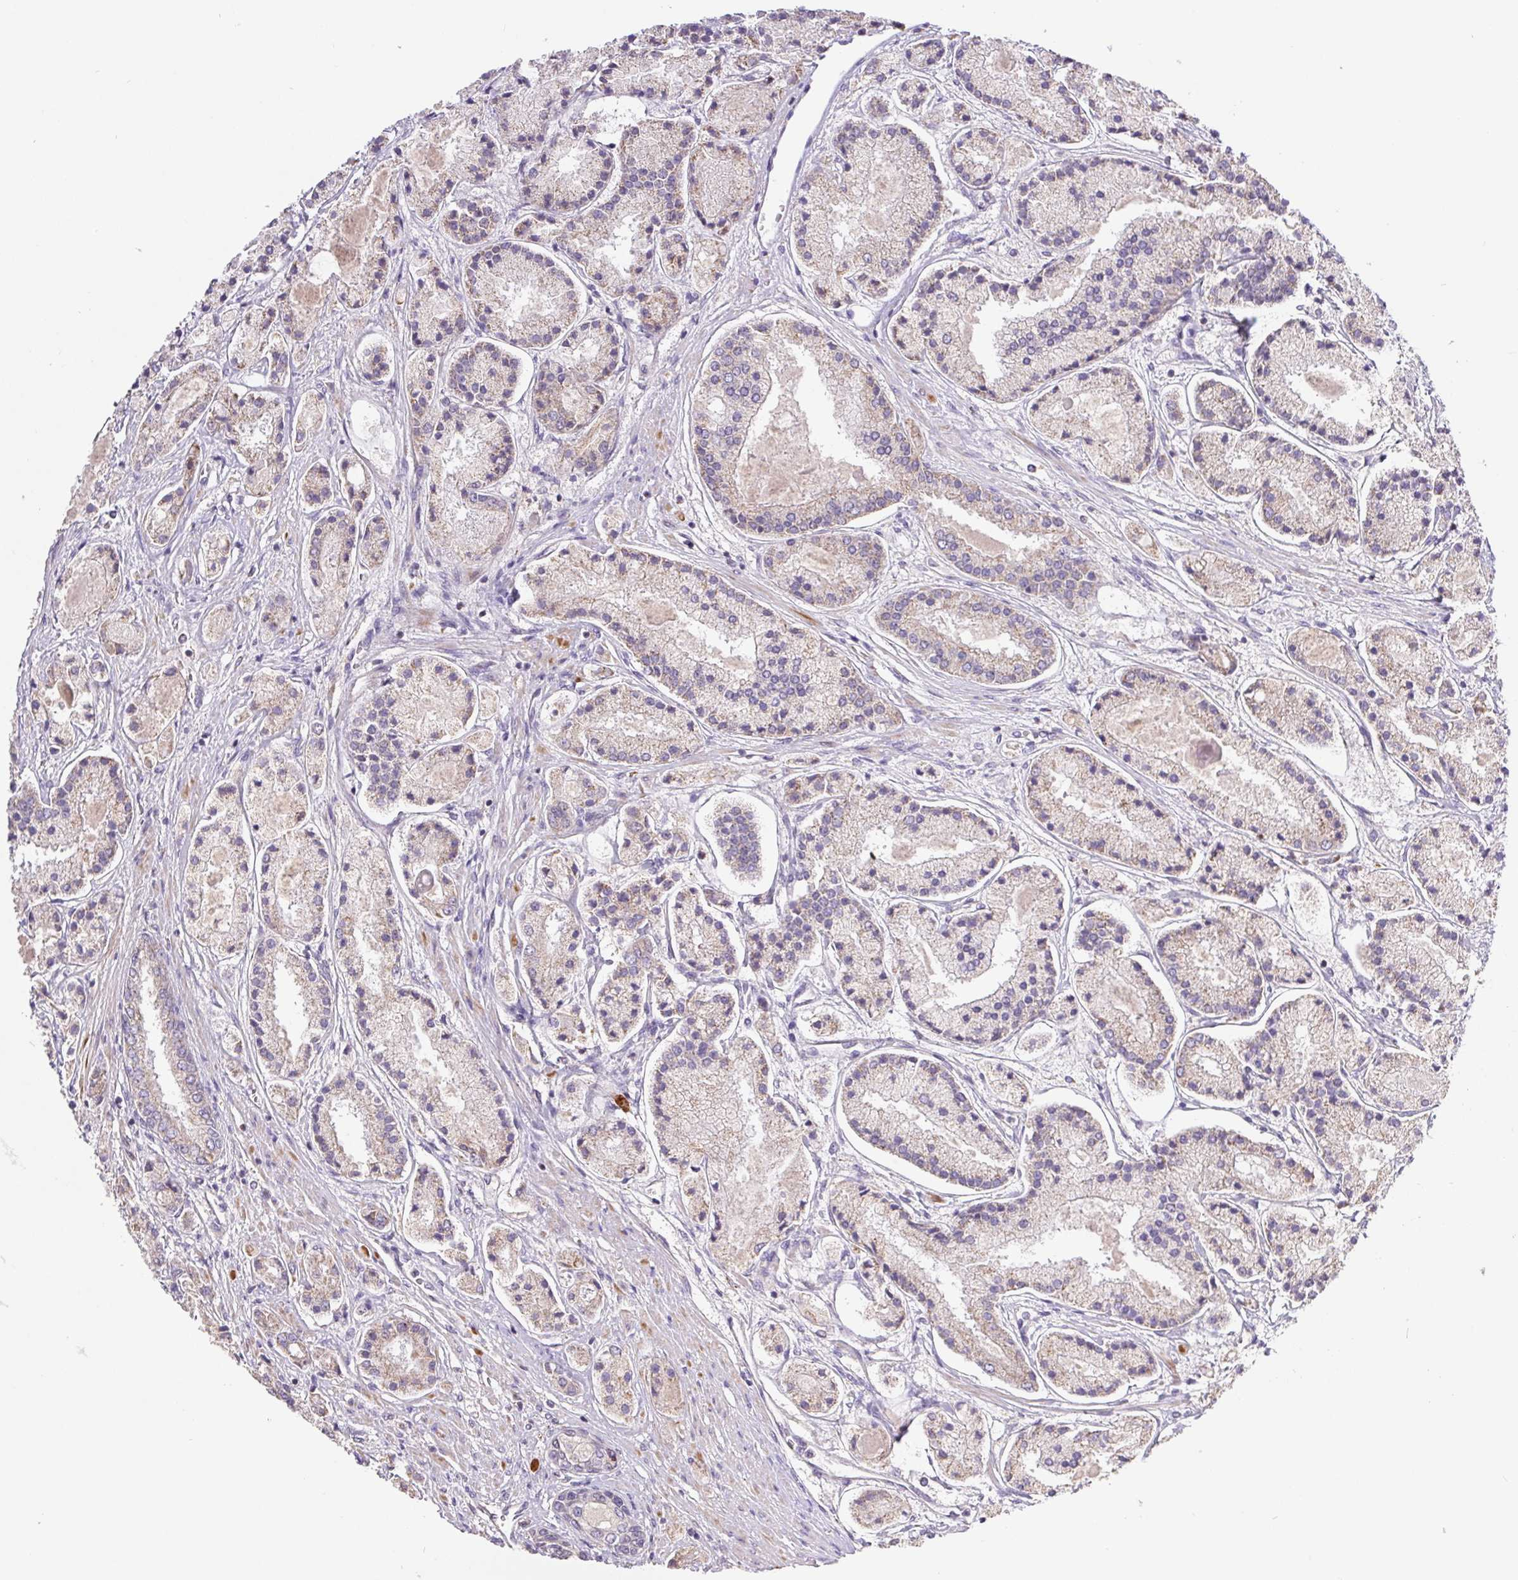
{"staining": {"intensity": "weak", "quantity": "<25%", "location": "cytoplasmic/membranous"}, "tissue": "prostate cancer", "cell_type": "Tumor cells", "image_type": "cancer", "snomed": [{"axis": "morphology", "description": "Adenocarcinoma, High grade"}, {"axis": "topography", "description": "Prostate"}], "caption": "A histopathology image of prostate high-grade adenocarcinoma stained for a protein exhibits no brown staining in tumor cells.", "gene": "EMC6", "patient": {"sex": "male", "age": 67}}